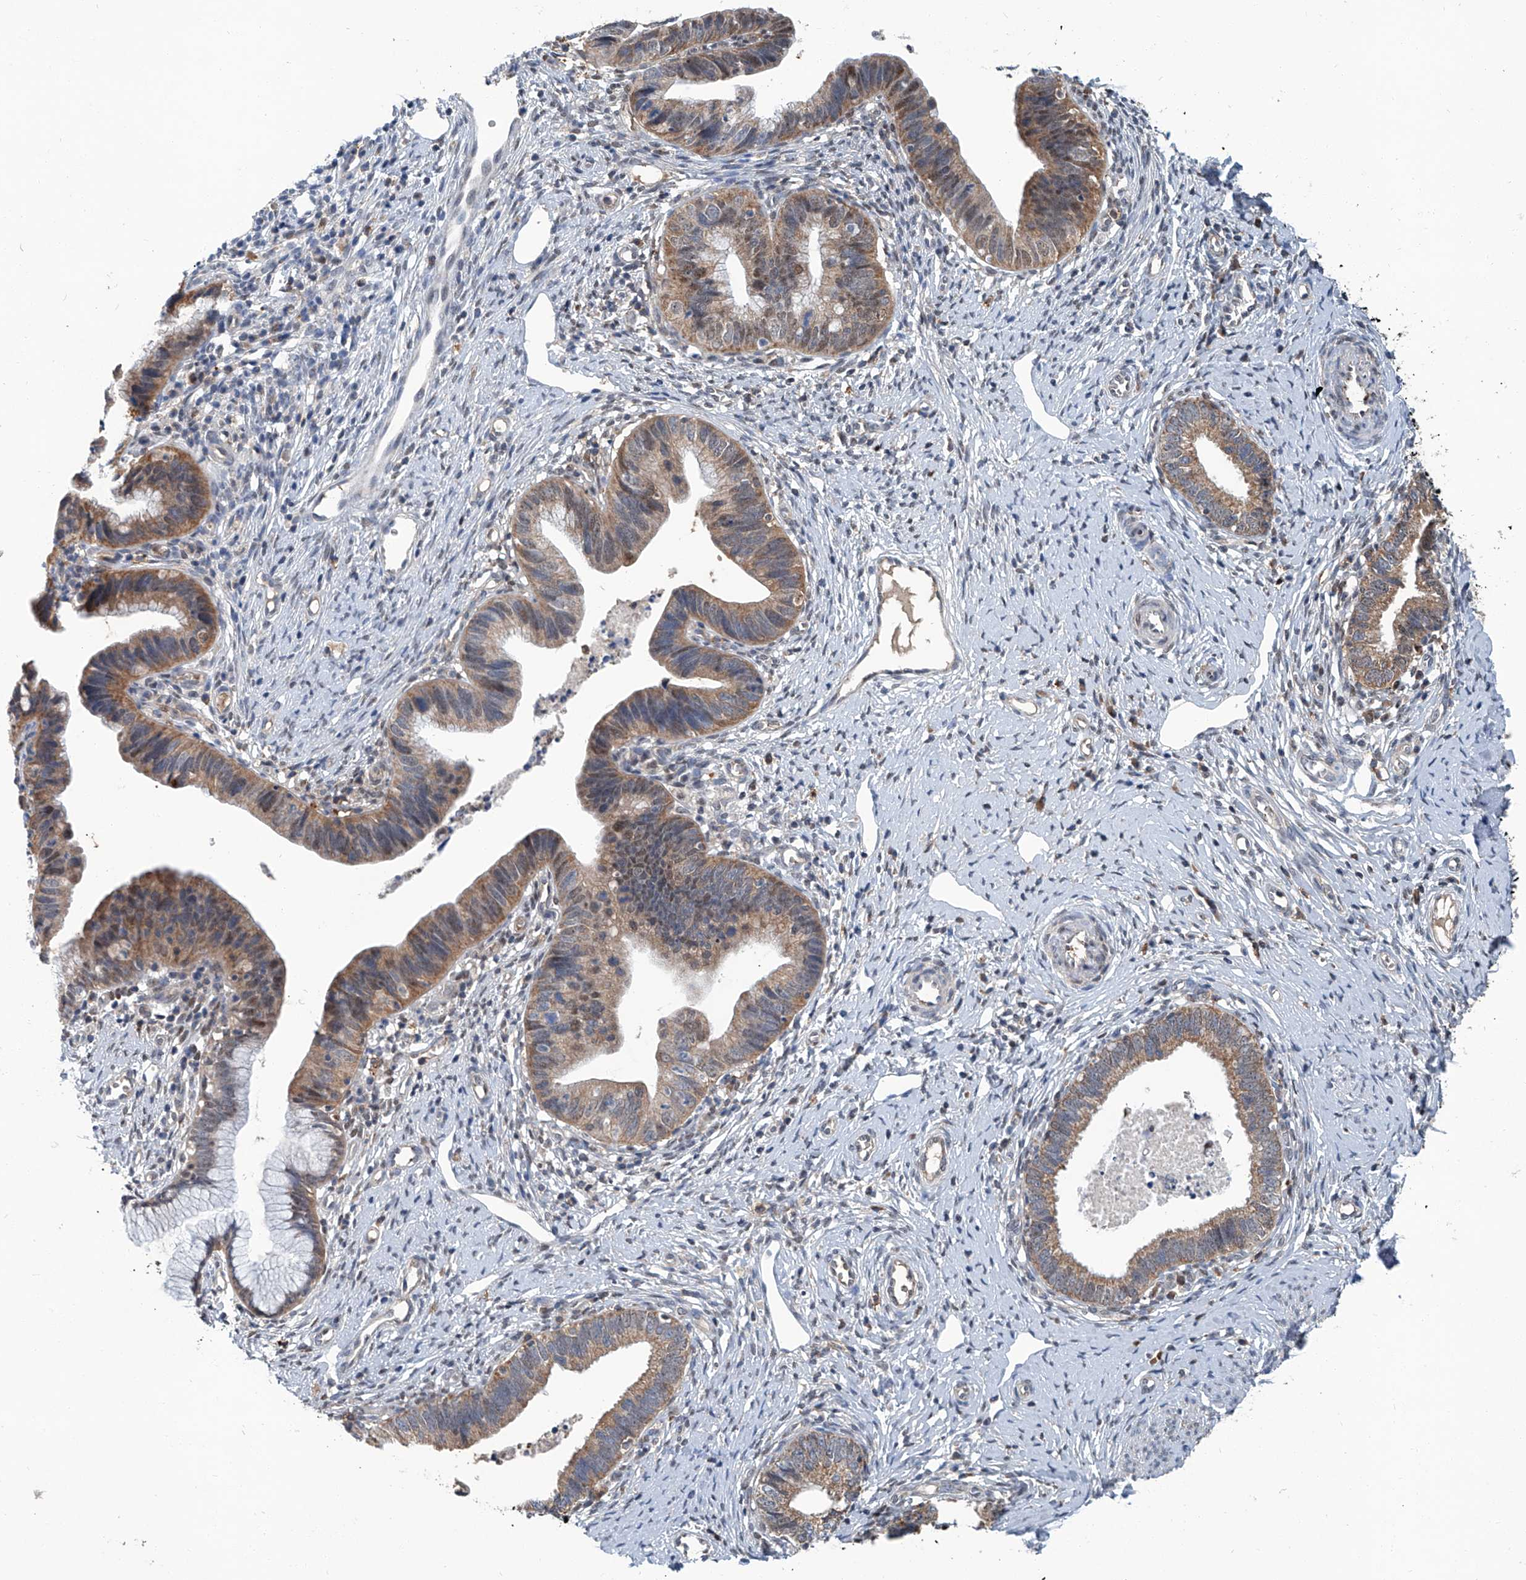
{"staining": {"intensity": "moderate", "quantity": ">75%", "location": "cytoplasmic/membranous"}, "tissue": "cervical cancer", "cell_type": "Tumor cells", "image_type": "cancer", "snomed": [{"axis": "morphology", "description": "Adenocarcinoma, NOS"}, {"axis": "topography", "description": "Cervix"}], "caption": "Immunohistochemical staining of cervical cancer (adenocarcinoma) exhibits medium levels of moderate cytoplasmic/membranous protein positivity in about >75% of tumor cells.", "gene": "CLK1", "patient": {"sex": "female", "age": 36}}